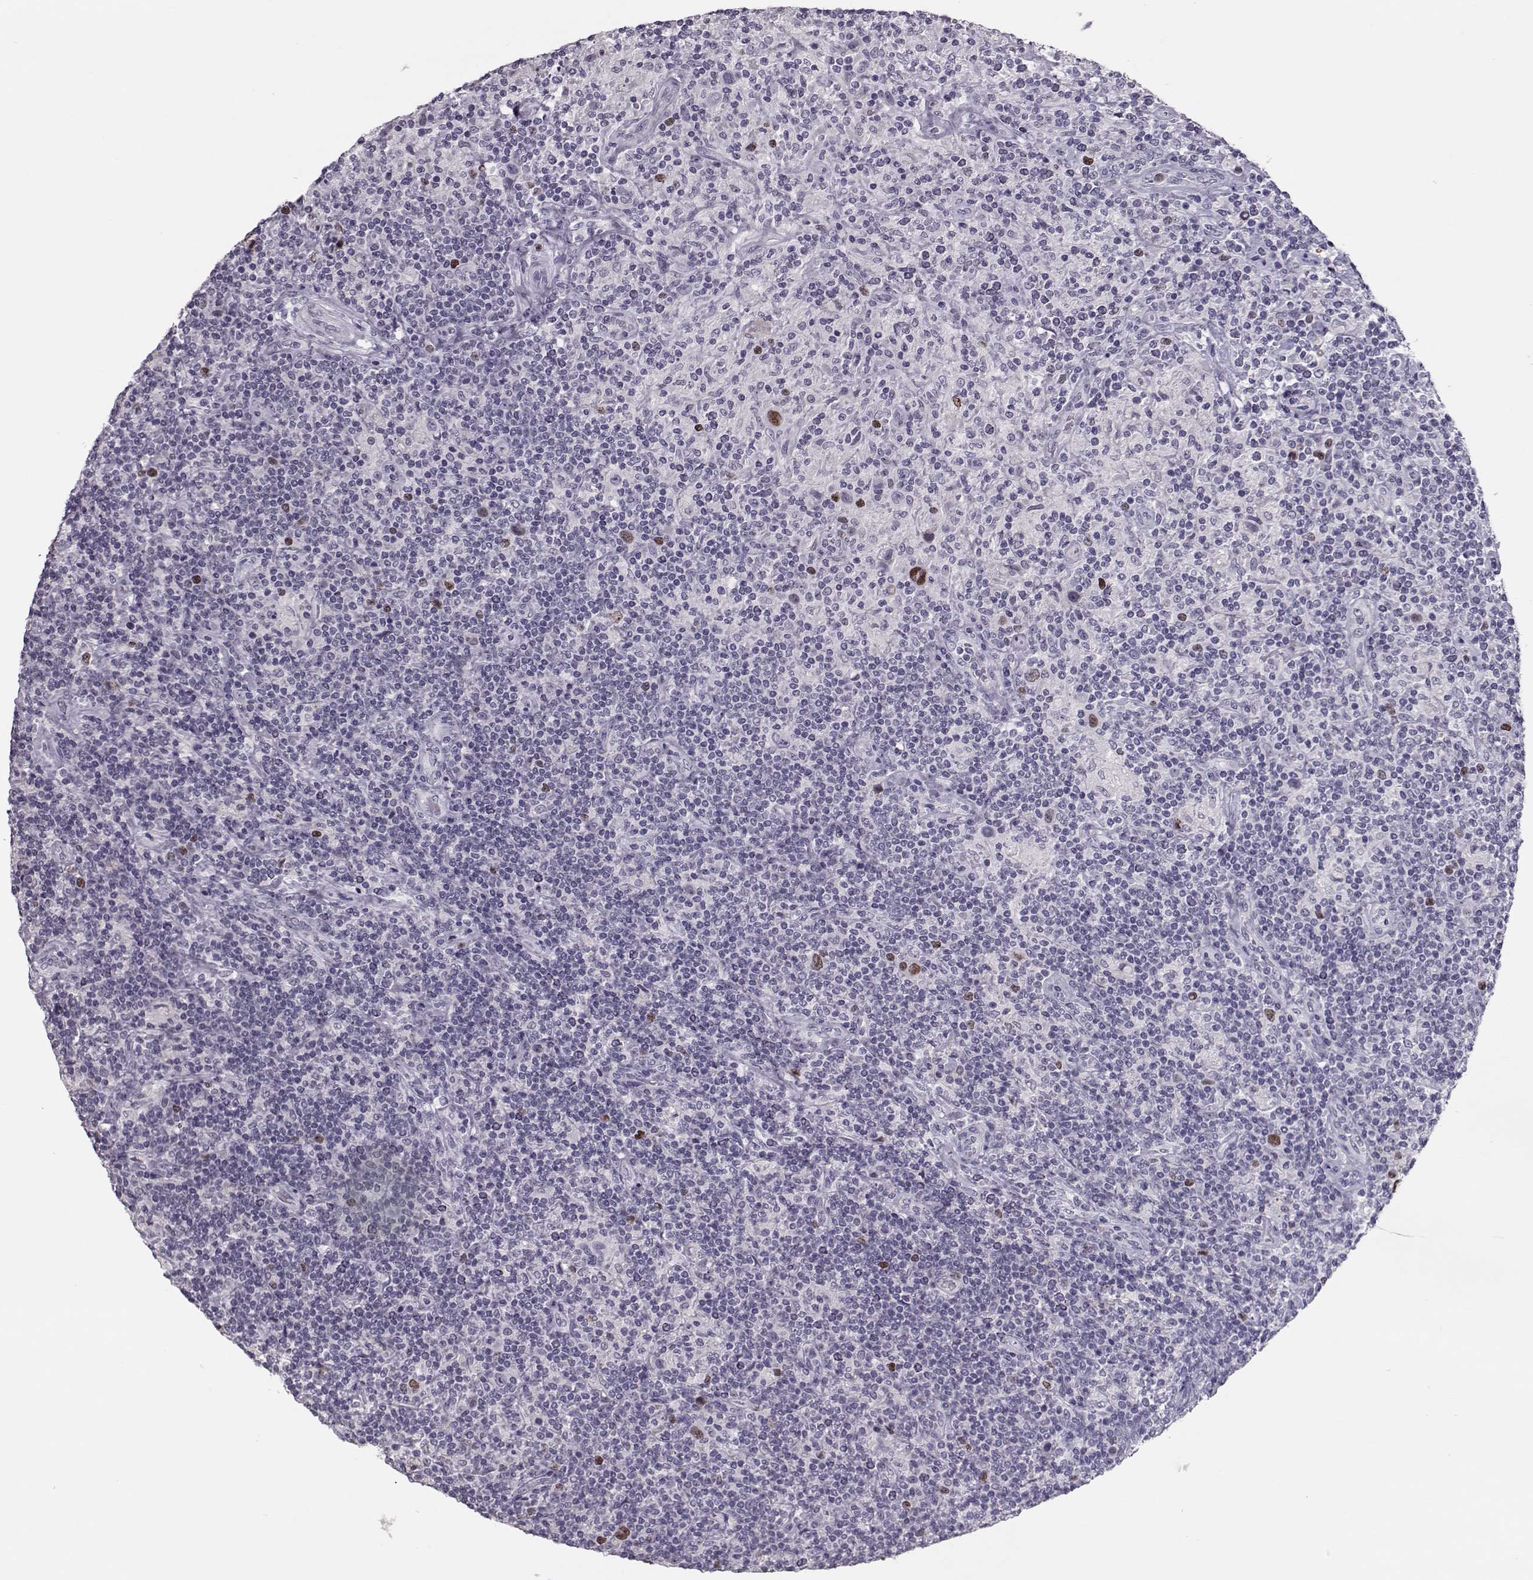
{"staining": {"intensity": "moderate", "quantity": "<25%", "location": "nuclear"}, "tissue": "lymphoma", "cell_type": "Tumor cells", "image_type": "cancer", "snomed": [{"axis": "morphology", "description": "Hodgkin's disease, NOS"}, {"axis": "topography", "description": "Lymph node"}], "caption": "Lymphoma stained with a brown dye reveals moderate nuclear positive staining in approximately <25% of tumor cells.", "gene": "SGO1", "patient": {"sex": "male", "age": 70}}